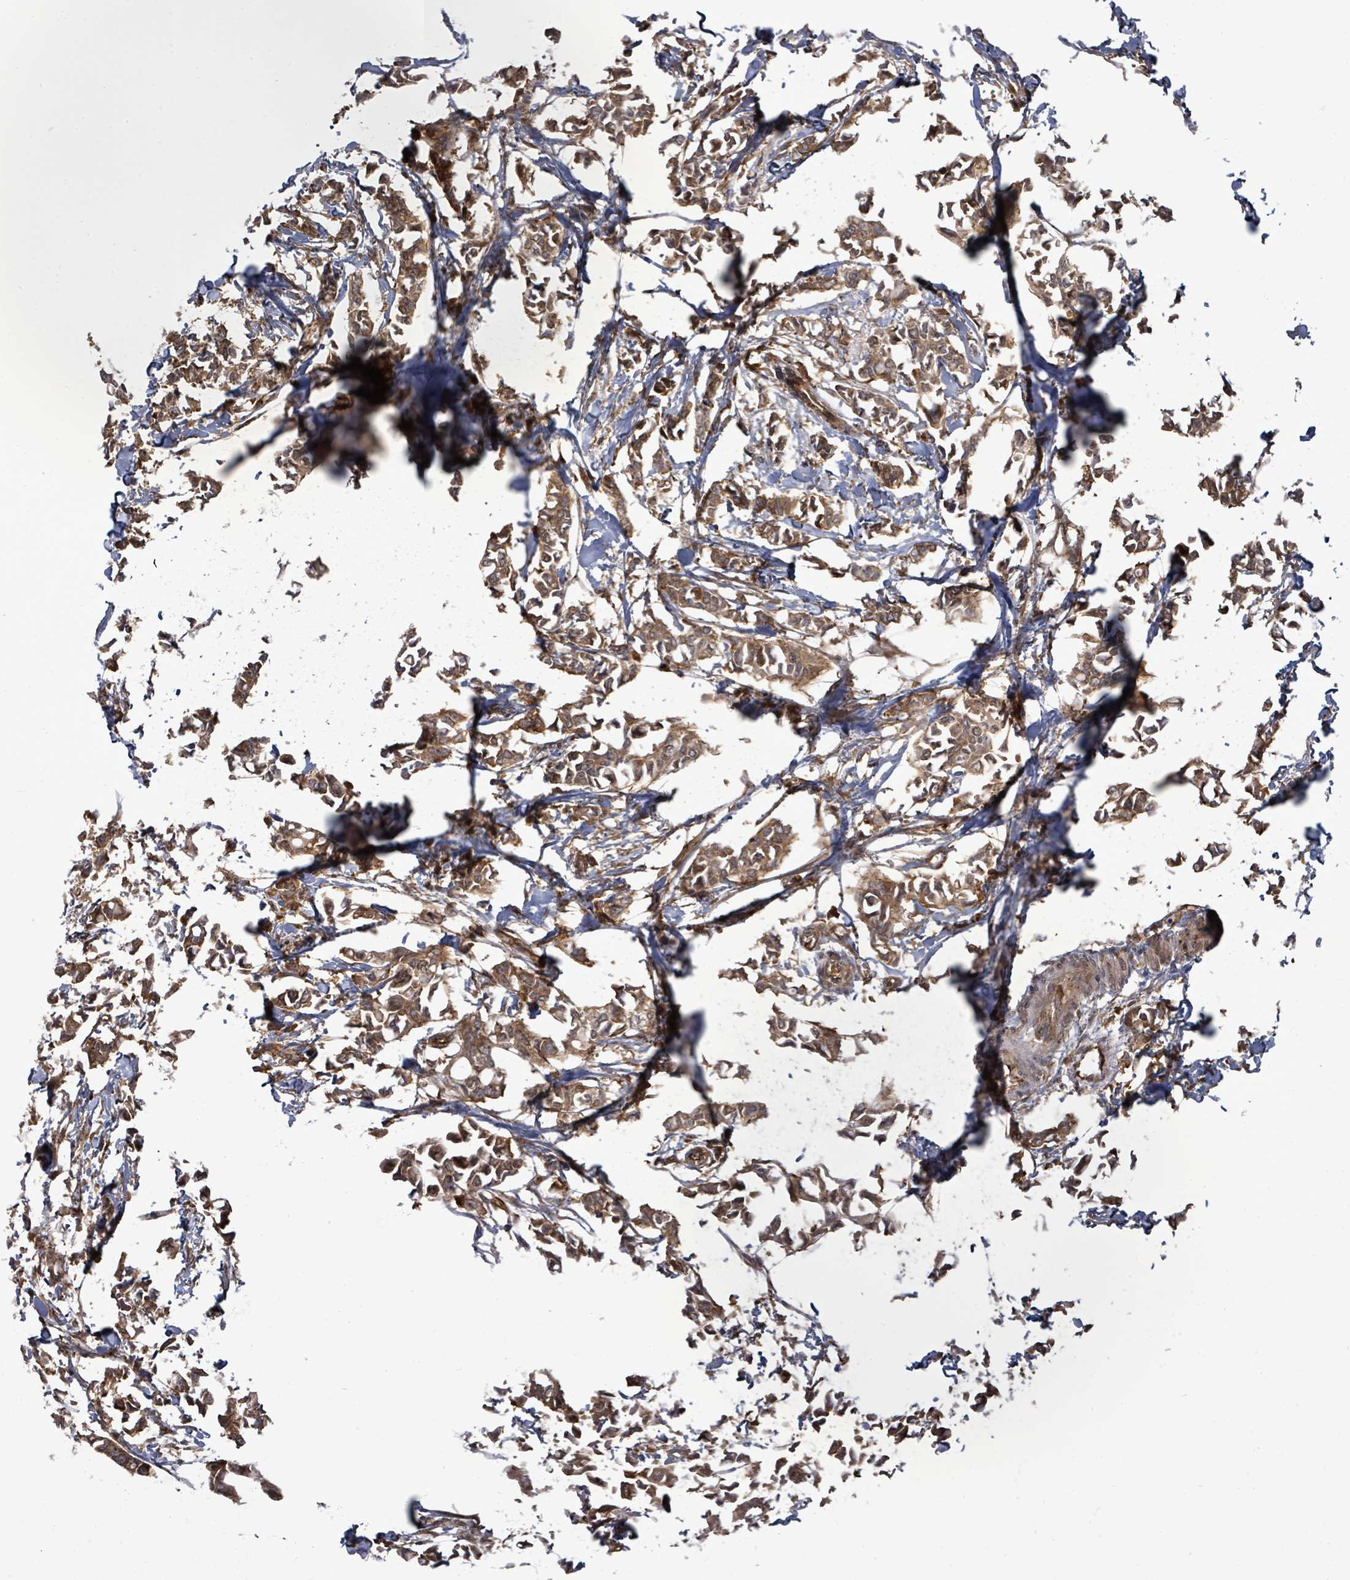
{"staining": {"intensity": "moderate", "quantity": ">75%", "location": "cytoplasmic/membranous"}, "tissue": "breast cancer", "cell_type": "Tumor cells", "image_type": "cancer", "snomed": [{"axis": "morphology", "description": "Duct carcinoma"}, {"axis": "topography", "description": "Breast"}], "caption": "A brown stain highlights moderate cytoplasmic/membranous expression of a protein in invasive ductal carcinoma (breast) tumor cells. The staining is performed using DAB (3,3'-diaminobenzidine) brown chromogen to label protein expression. The nuclei are counter-stained blue using hematoxylin.", "gene": "EIF3C", "patient": {"sex": "female", "age": 41}}